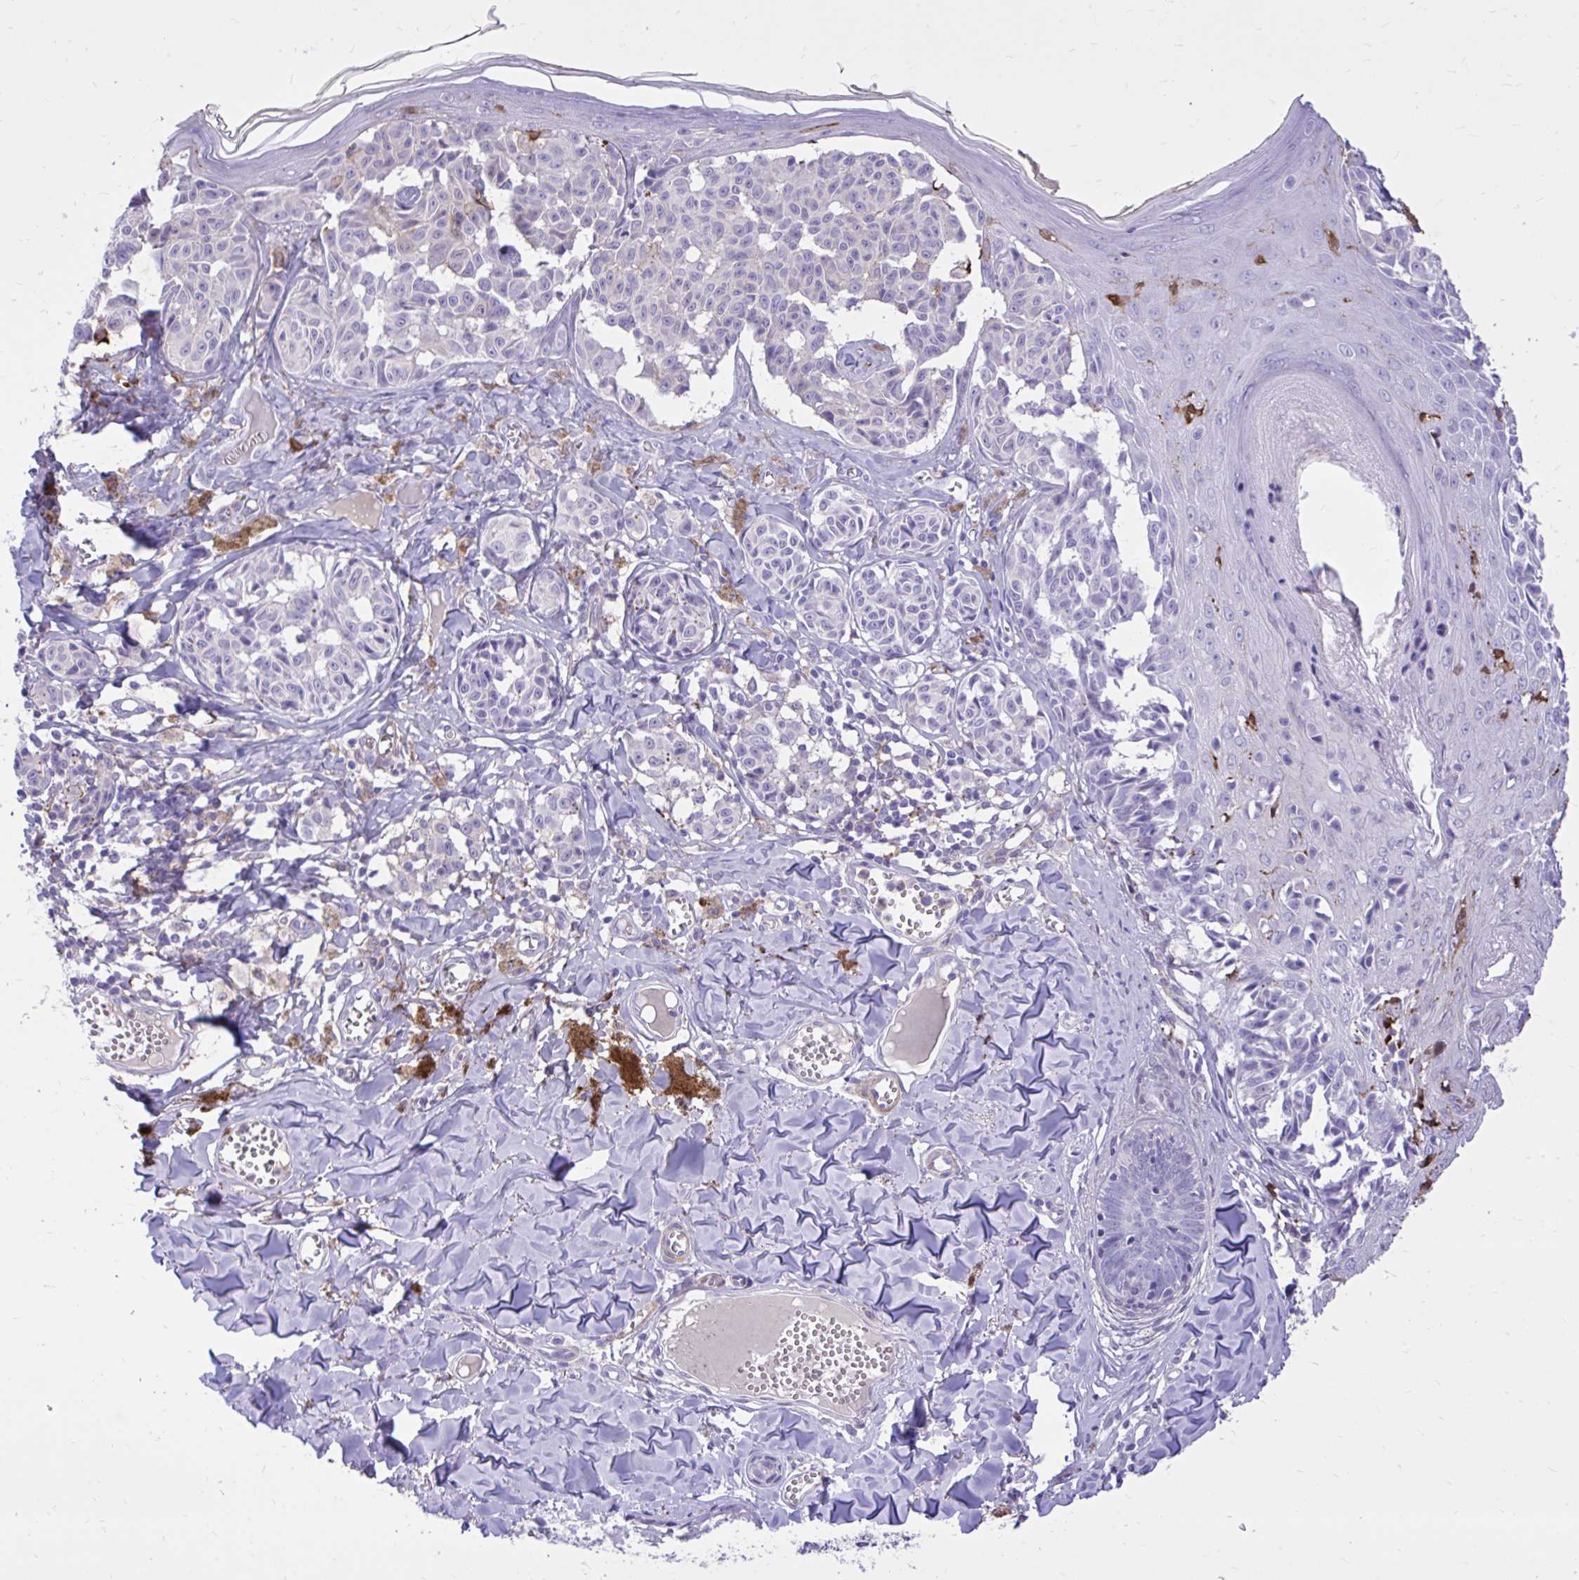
{"staining": {"intensity": "negative", "quantity": "none", "location": "none"}, "tissue": "melanoma", "cell_type": "Tumor cells", "image_type": "cancer", "snomed": [{"axis": "morphology", "description": "Malignant melanoma, NOS"}, {"axis": "topography", "description": "Skin"}], "caption": "An immunohistochemistry (IHC) photomicrograph of malignant melanoma is shown. There is no staining in tumor cells of malignant melanoma.", "gene": "TLR7", "patient": {"sex": "female", "age": 43}}